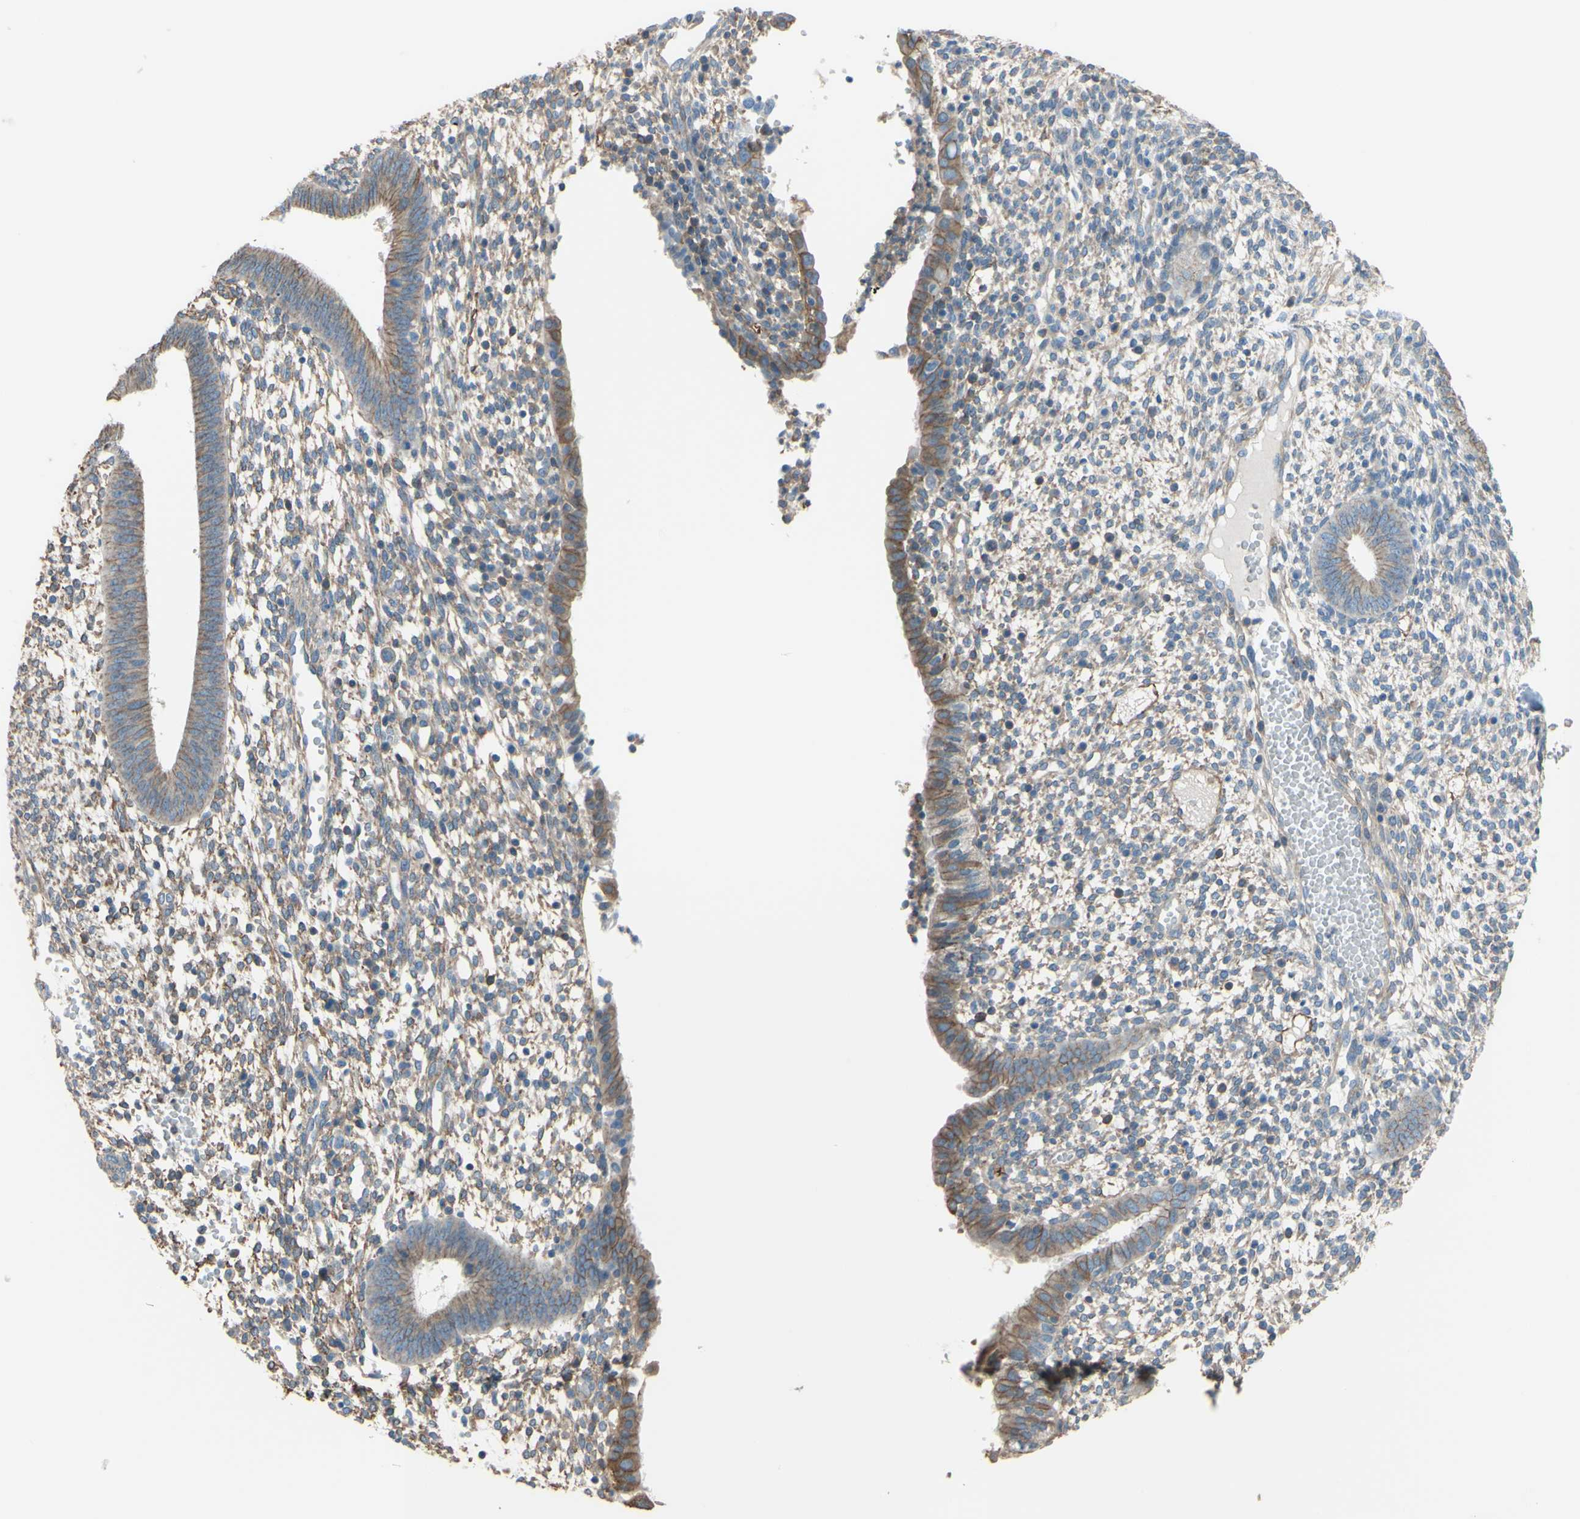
{"staining": {"intensity": "weak", "quantity": "<25%", "location": "cytoplasmic/membranous"}, "tissue": "endometrium", "cell_type": "Cells in endometrial stroma", "image_type": "normal", "snomed": [{"axis": "morphology", "description": "Normal tissue, NOS"}, {"axis": "topography", "description": "Endometrium"}], "caption": "Histopathology image shows no significant protein positivity in cells in endometrial stroma of normal endometrium. (IHC, brightfield microscopy, high magnification).", "gene": "ADD1", "patient": {"sex": "female", "age": 35}}